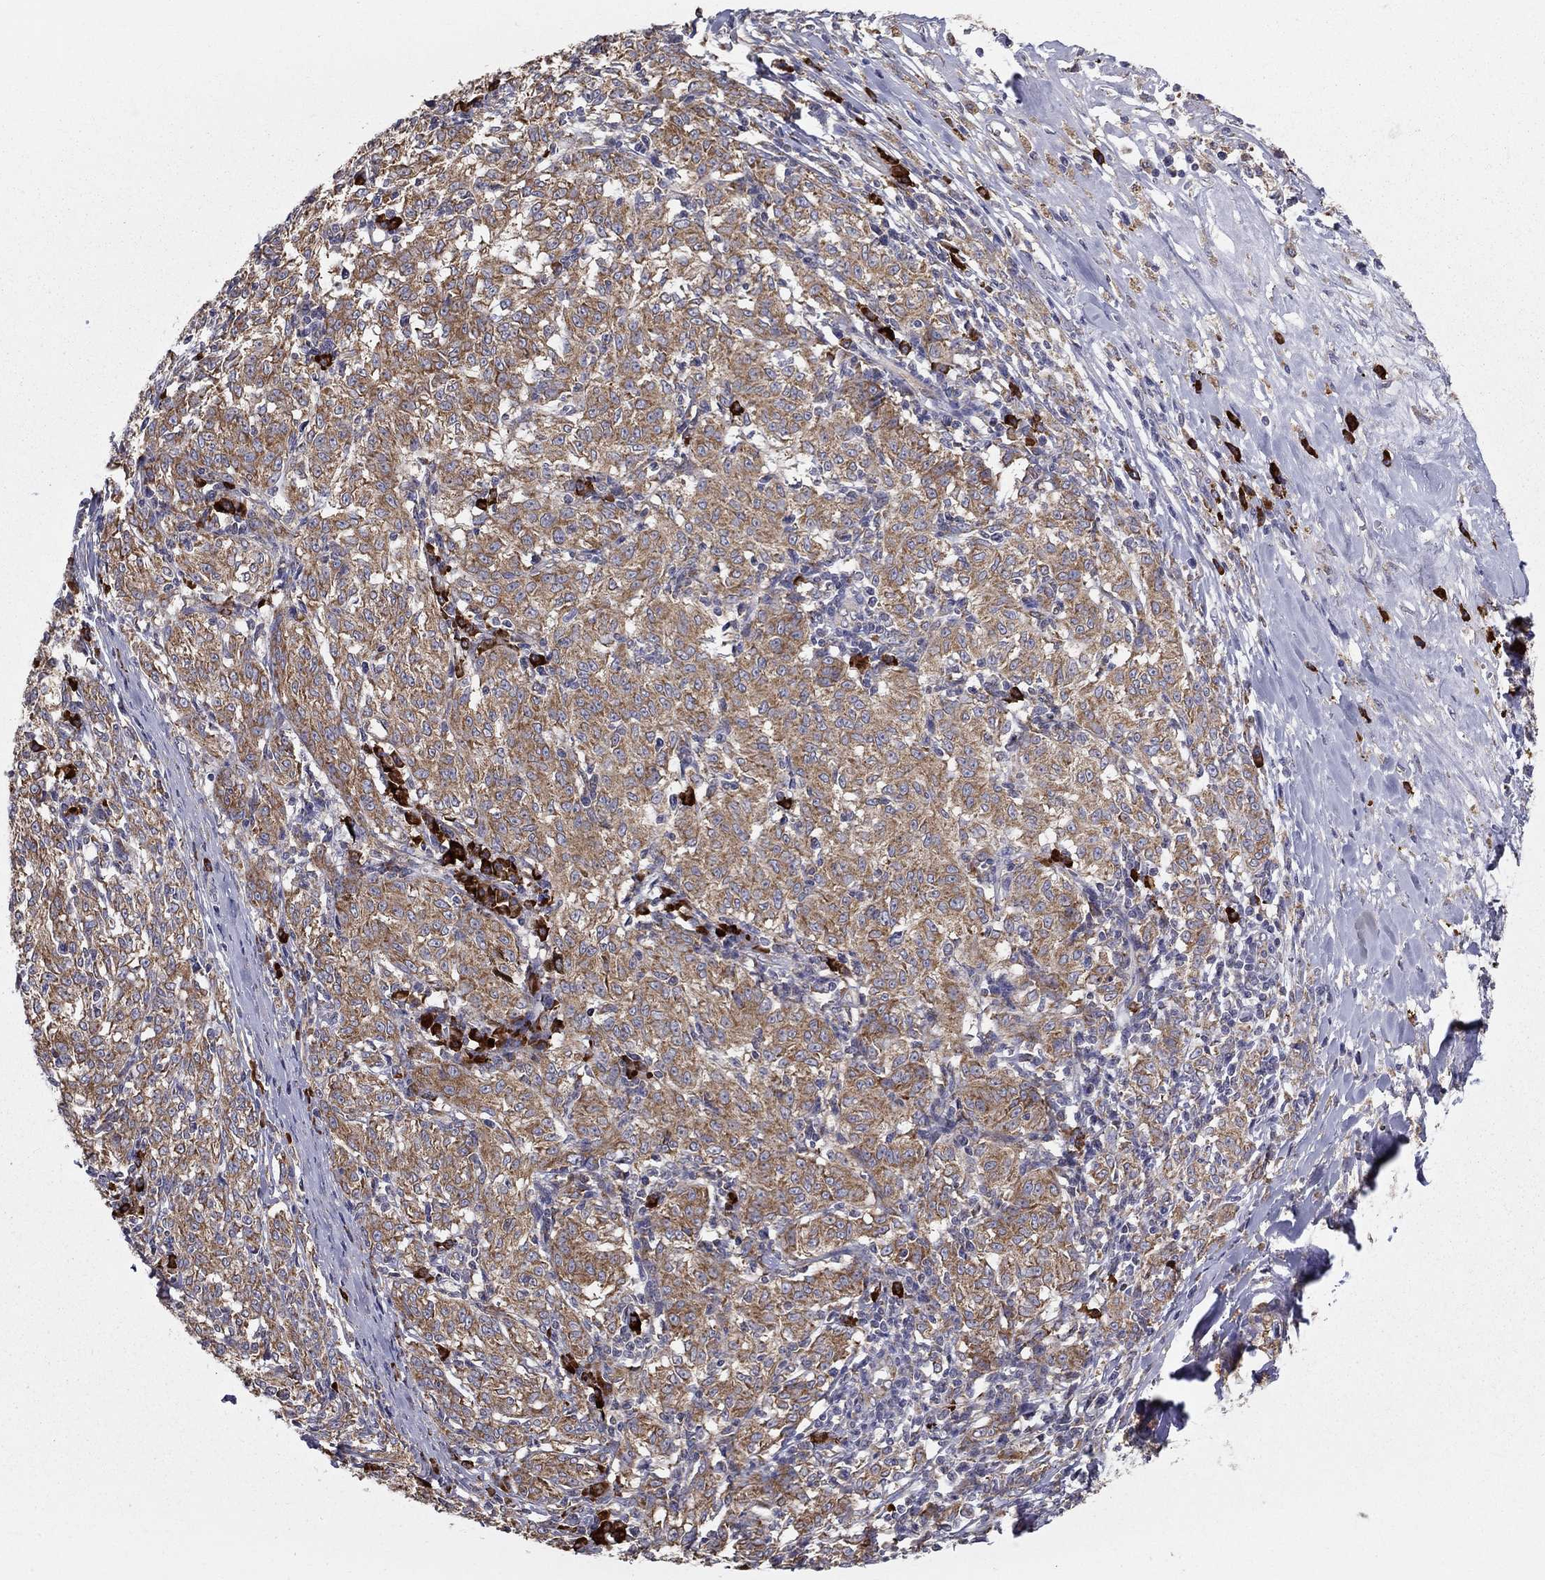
{"staining": {"intensity": "moderate", "quantity": ">75%", "location": "cytoplasmic/membranous"}, "tissue": "melanoma", "cell_type": "Tumor cells", "image_type": "cancer", "snomed": [{"axis": "morphology", "description": "Malignant melanoma, NOS"}, {"axis": "topography", "description": "Skin"}], "caption": "Melanoma stained with DAB immunohistochemistry exhibits medium levels of moderate cytoplasmic/membranous expression in about >75% of tumor cells. (DAB = brown stain, brightfield microscopy at high magnification).", "gene": "PRDX4", "patient": {"sex": "female", "age": 72}}